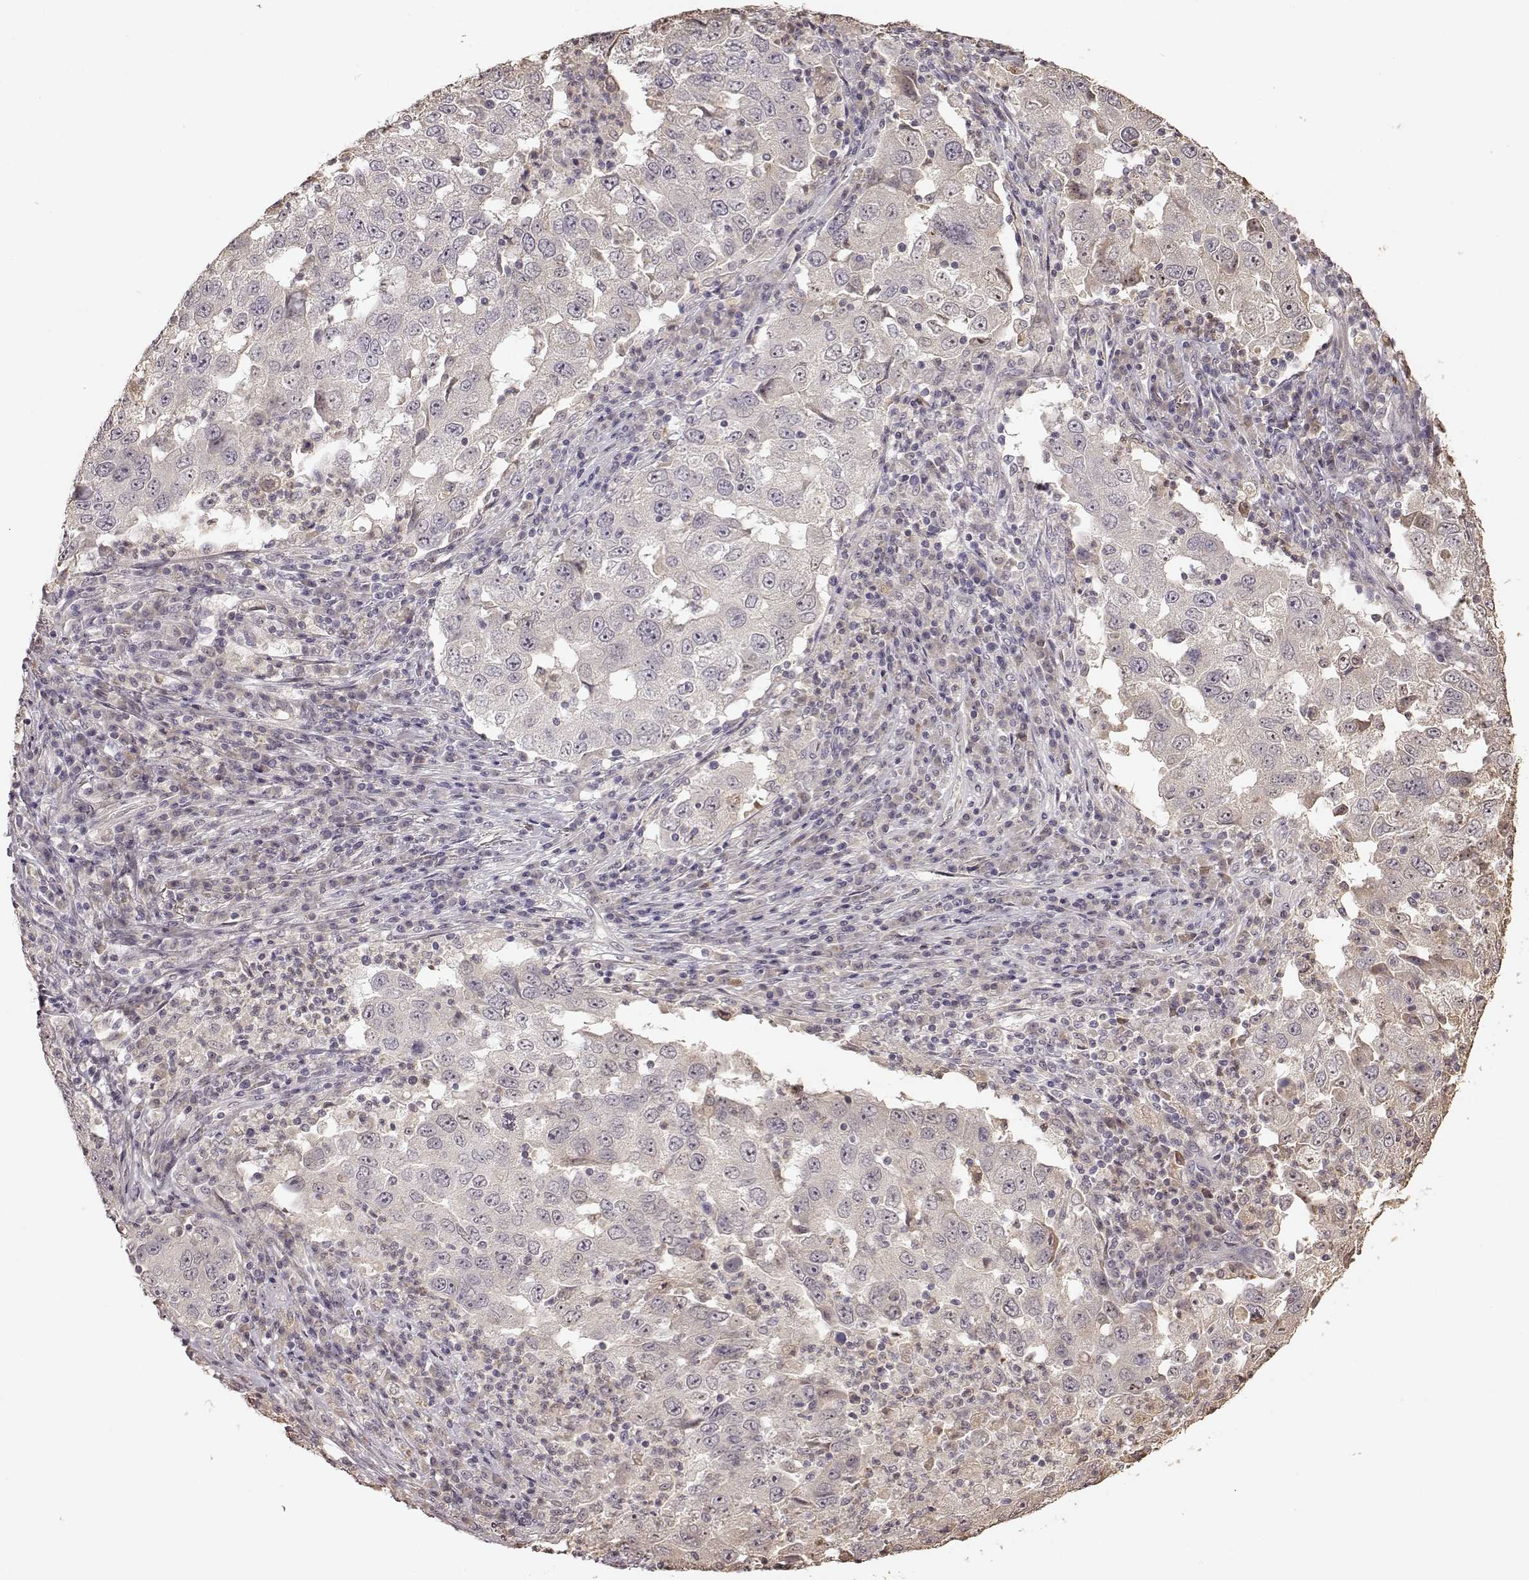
{"staining": {"intensity": "negative", "quantity": "none", "location": "none"}, "tissue": "lung cancer", "cell_type": "Tumor cells", "image_type": "cancer", "snomed": [{"axis": "morphology", "description": "Adenocarcinoma, NOS"}, {"axis": "topography", "description": "Lung"}], "caption": "High power microscopy micrograph of an immunohistochemistry histopathology image of lung cancer (adenocarcinoma), revealing no significant staining in tumor cells.", "gene": "CRB1", "patient": {"sex": "male", "age": 73}}